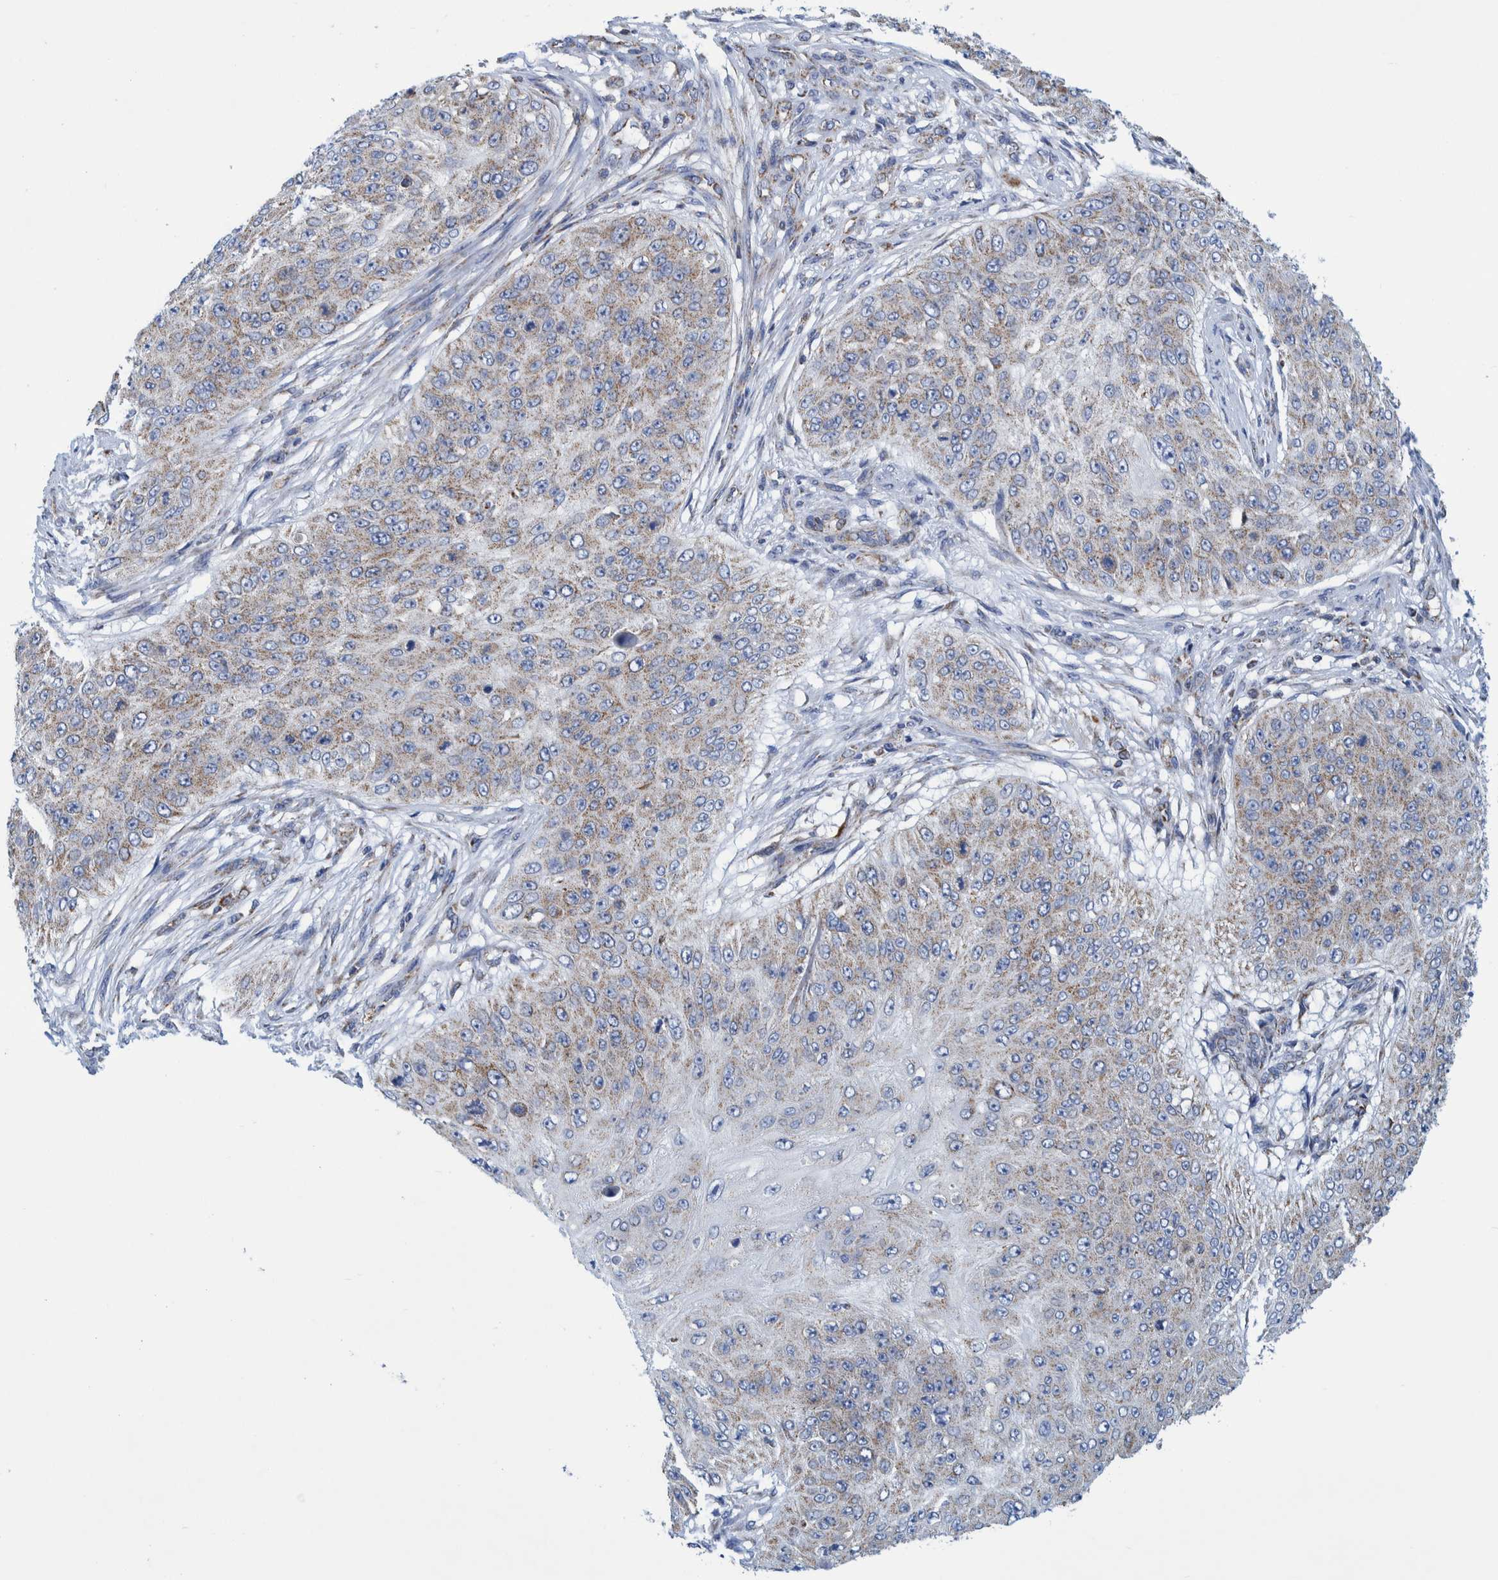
{"staining": {"intensity": "weak", "quantity": "<25%", "location": "cytoplasmic/membranous"}, "tissue": "skin cancer", "cell_type": "Tumor cells", "image_type": "cancer", "snomed": [{"axis": "morphology", "description": "Squamous cell carcinoma, NOS"}, {"axis": "topography", "description": "Skin"}], "caption": "Immunohistochemistry (IHC) histopathology image of neoplastic tissue: skin squamous cell carcinoma stained with DAB (3,3'-diaminobenzidine) demonstrates no significant protein expression in tumor cells.", "gene": "MRPS7", "patient": {"sex": "female", "age": 80}}